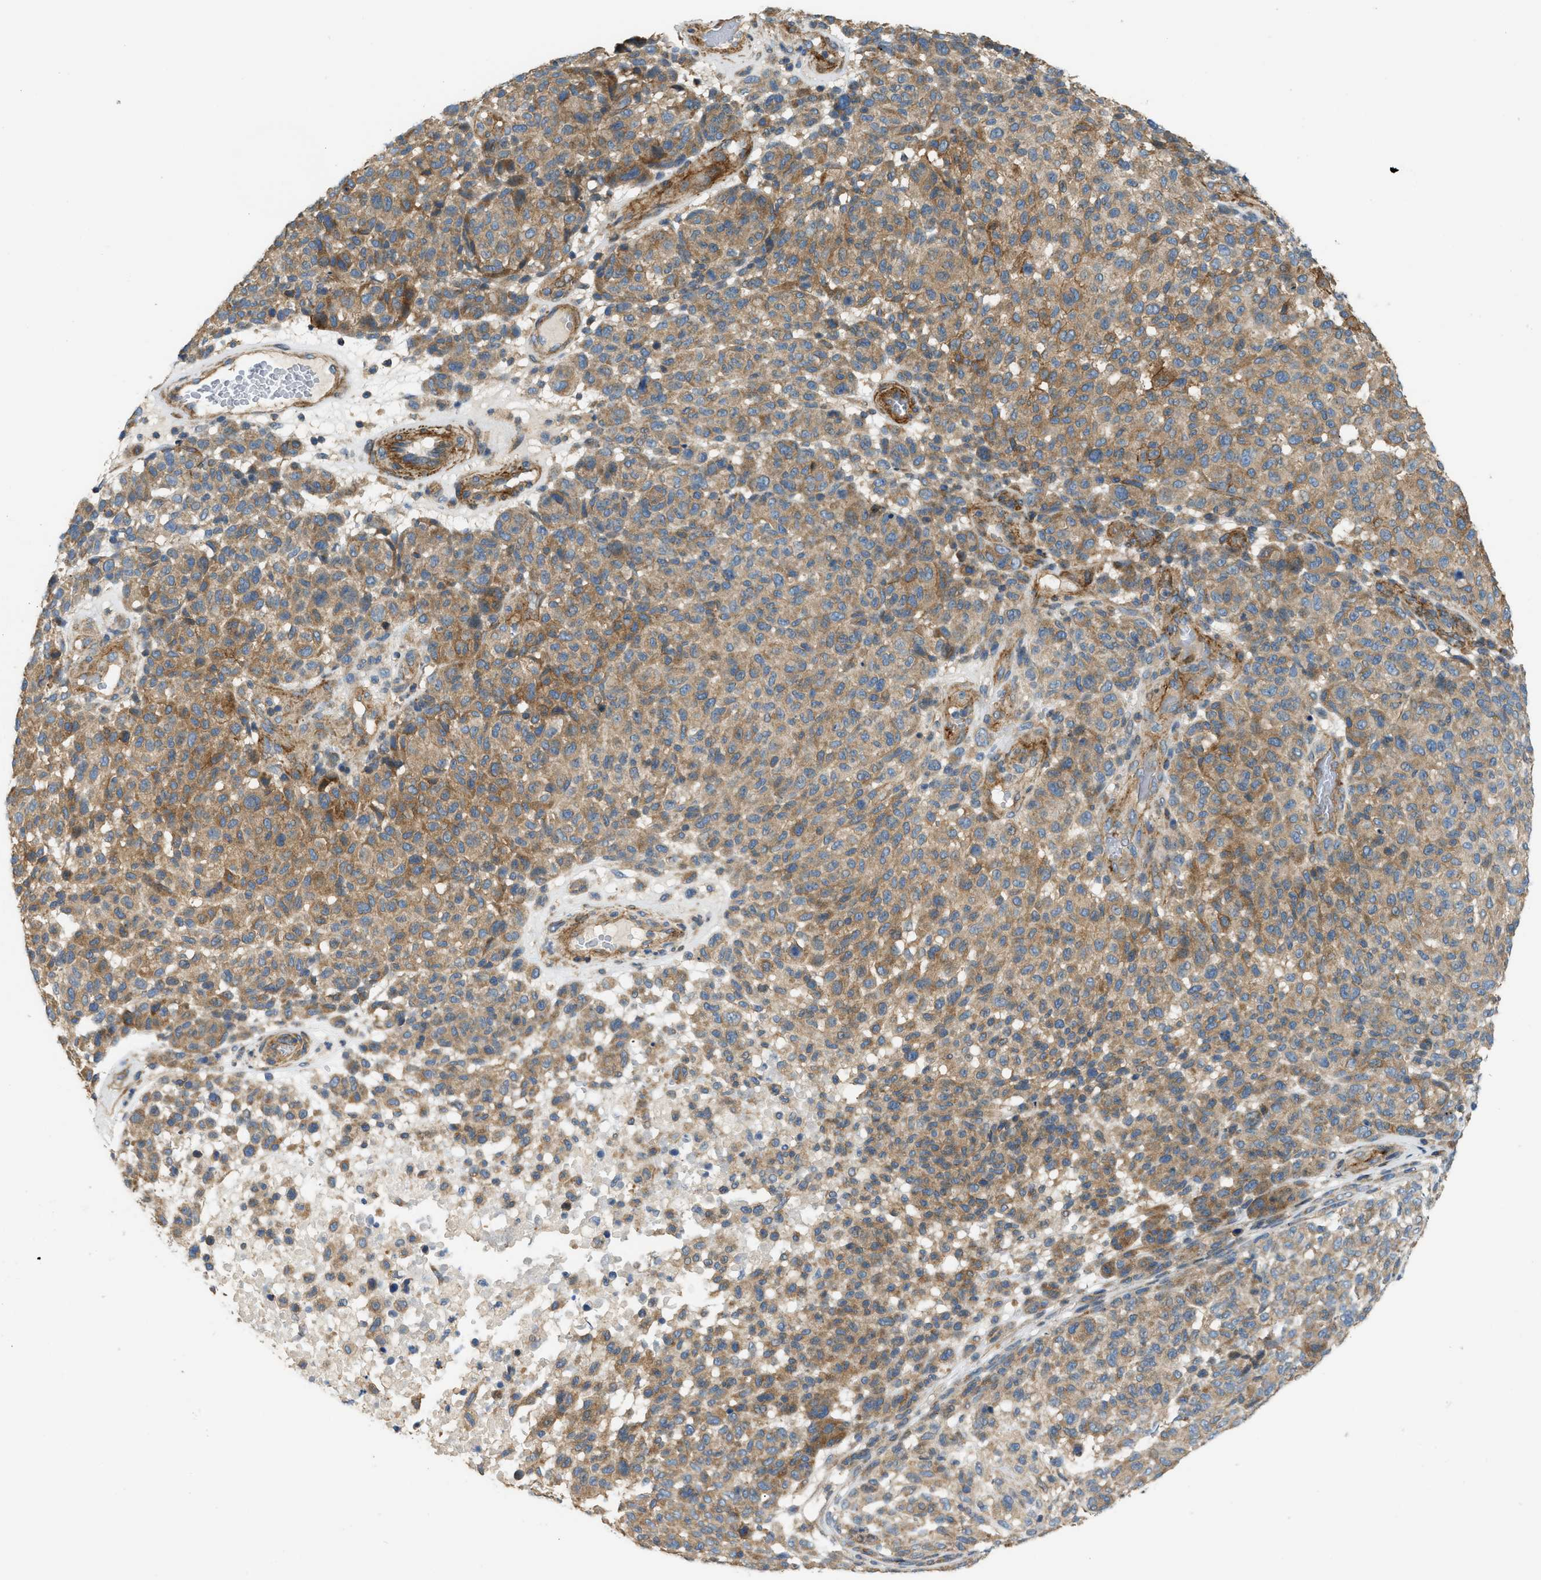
{"staining": {"intensity": "moderate", "quantity": ">75%", "location": "cytoplasmic/membranous"}, "tissue": "melanoma", "cell_type": "Tumor cells", "image_type": "cancer", "snomed": [{"axis": "morphology", "description": "Malignant melanoma, NOS"}, {"axis": "topography", "description": "Skin"}], "caption": "Melanoma stained for a protein shows moderate cytoplasmic/membranous positivity in tumor cells. Immunohistochemistry stains the protein in brown and the nuclei are stained blue.", "gene": "BTN3A2", "patient": {"sex": "male", "age": 59}}